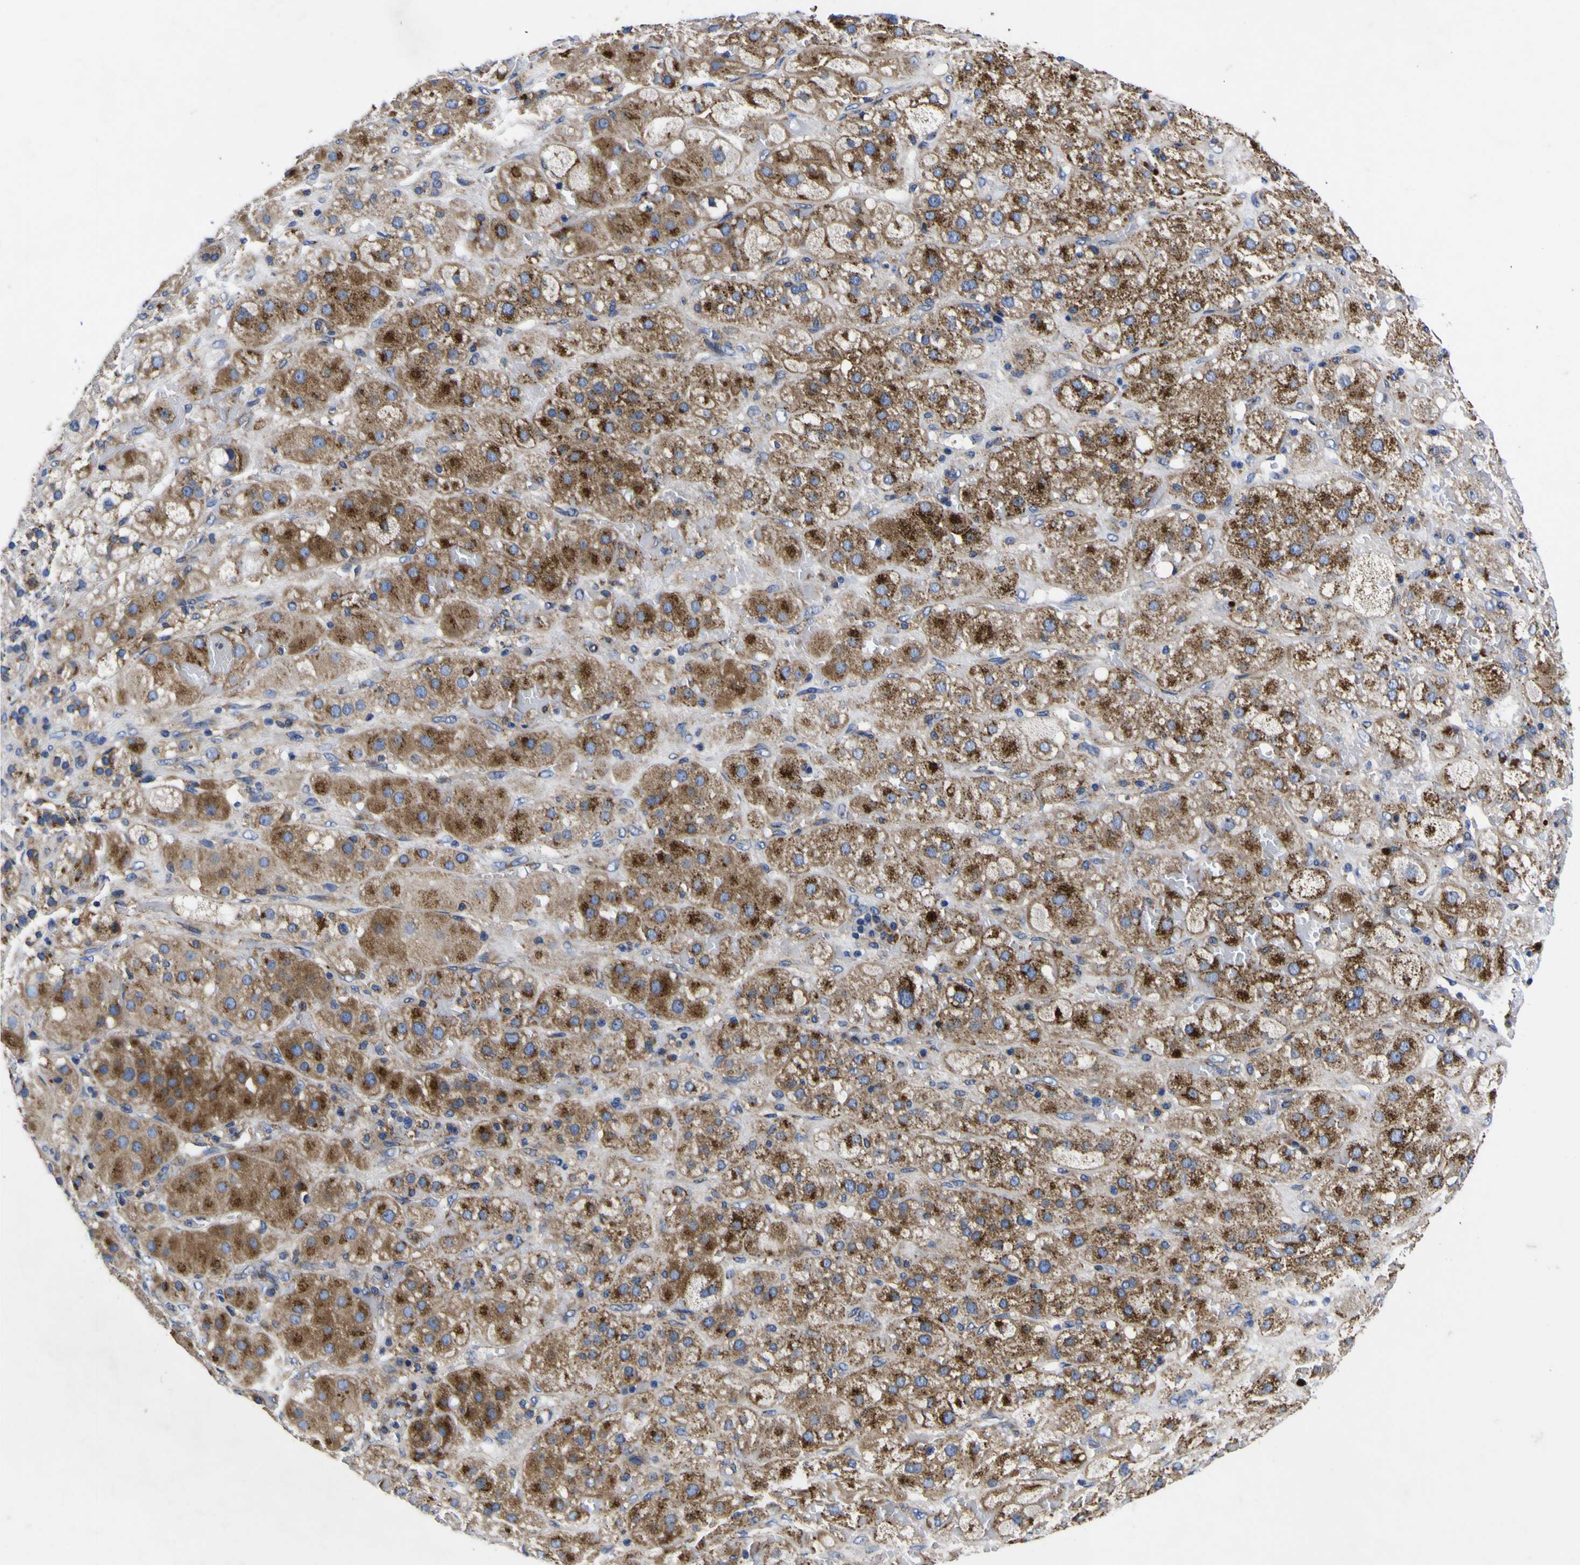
{"staining": {"intensity": "strong", "quantity": ">75%", "location": "cytoplasmic/membranous"}, "tissue": "adrenal gland", "cell_type": "Glandular cells", "image_type": "normal", "snomed": [{"axis": "morphology", "description": "Normal tissue, NOS"}, {"axis": "topography", "description": "Adrenal gland"}], "caption": "Immunohistochemical staining of normal adrenal gland reveals high levels of strong cytoplasmic/membranous staining in approximately >75% of glandular cells. (IHC, brightfield microscopy, high magnification).", "gene": "COA1", "patient": {"sex": "male", "age": 90}}